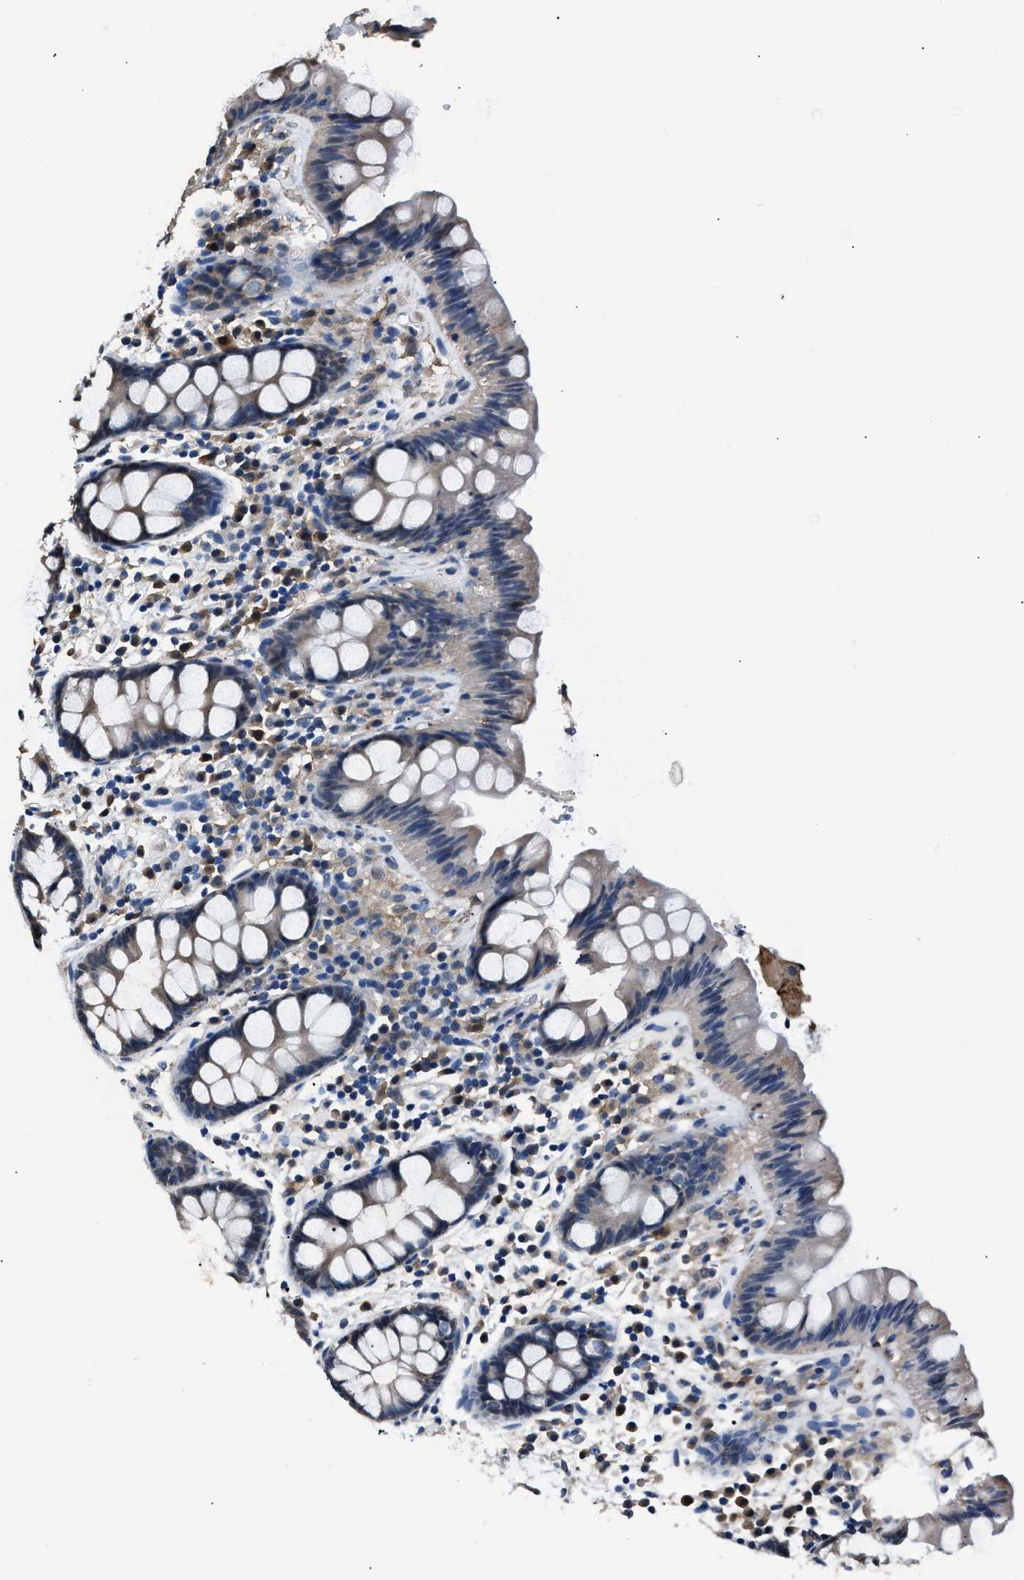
{"staining": {"intensity": "weak", "quantity": "25%-75%", "location": "cytoplasmic/membranous"}, "tissue": "colon", "cell_type": "Endothelial cells", "image_type": "normal", "snomed": [{"axis": "morphology", "description": "Normal tissue, NOS"}, {"axis": "topography", "description": "Colon"}], "caption": "This micrograph demonstrates unremarkable colon stained with IHC to label a protein in brown. The cytoplasmic/membranous of endothelial cells show weak positivity for the protein. Nuclei are counter-stained blue.", "gene": "GSTP1", "patient": {"sex": "female", "age": 80}}